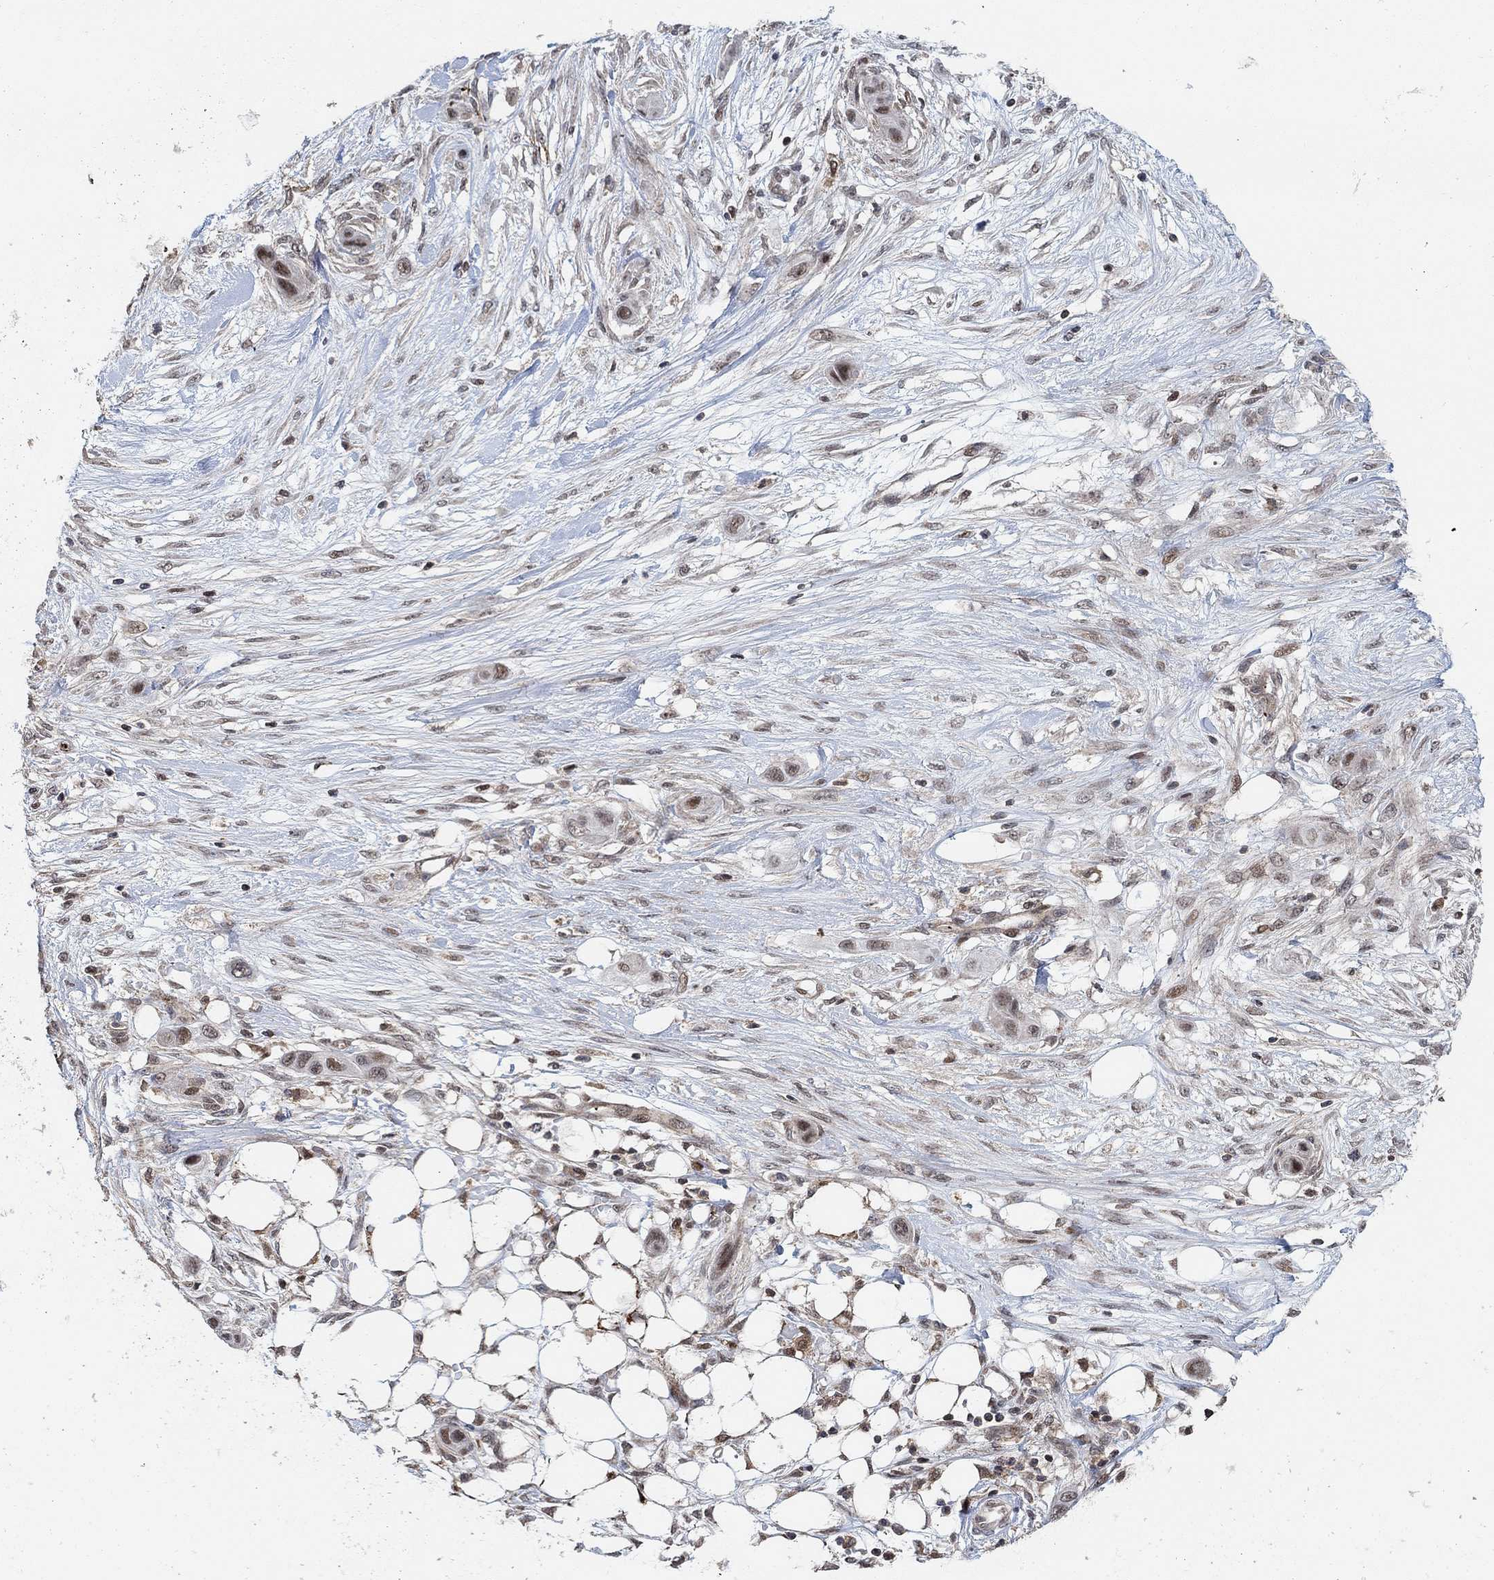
{"staining": {"intensity": "moderate", "quantity": "25%-75%", "location": "nuclear"}, "tissue": "skin cancer", "cell_type": "Tumor cells", "image_type": "cancer", "snomed": [{"axis": "morphology", "description": "Squamous cell carcinoma, NOS"}, {"axis": "topography", "description": "Skin"}], "caption": "This micrograph demonstrates skin cancer (squamous cell carcinoma) stained with immunohistochemistry to label a protein in brown. The nuclear of tumor cells show moderate positivity for the protein. Nuclei are counter-stained blue.", "gene": "PWWP2B", "patient": {"sex": "male", "age": 79}}